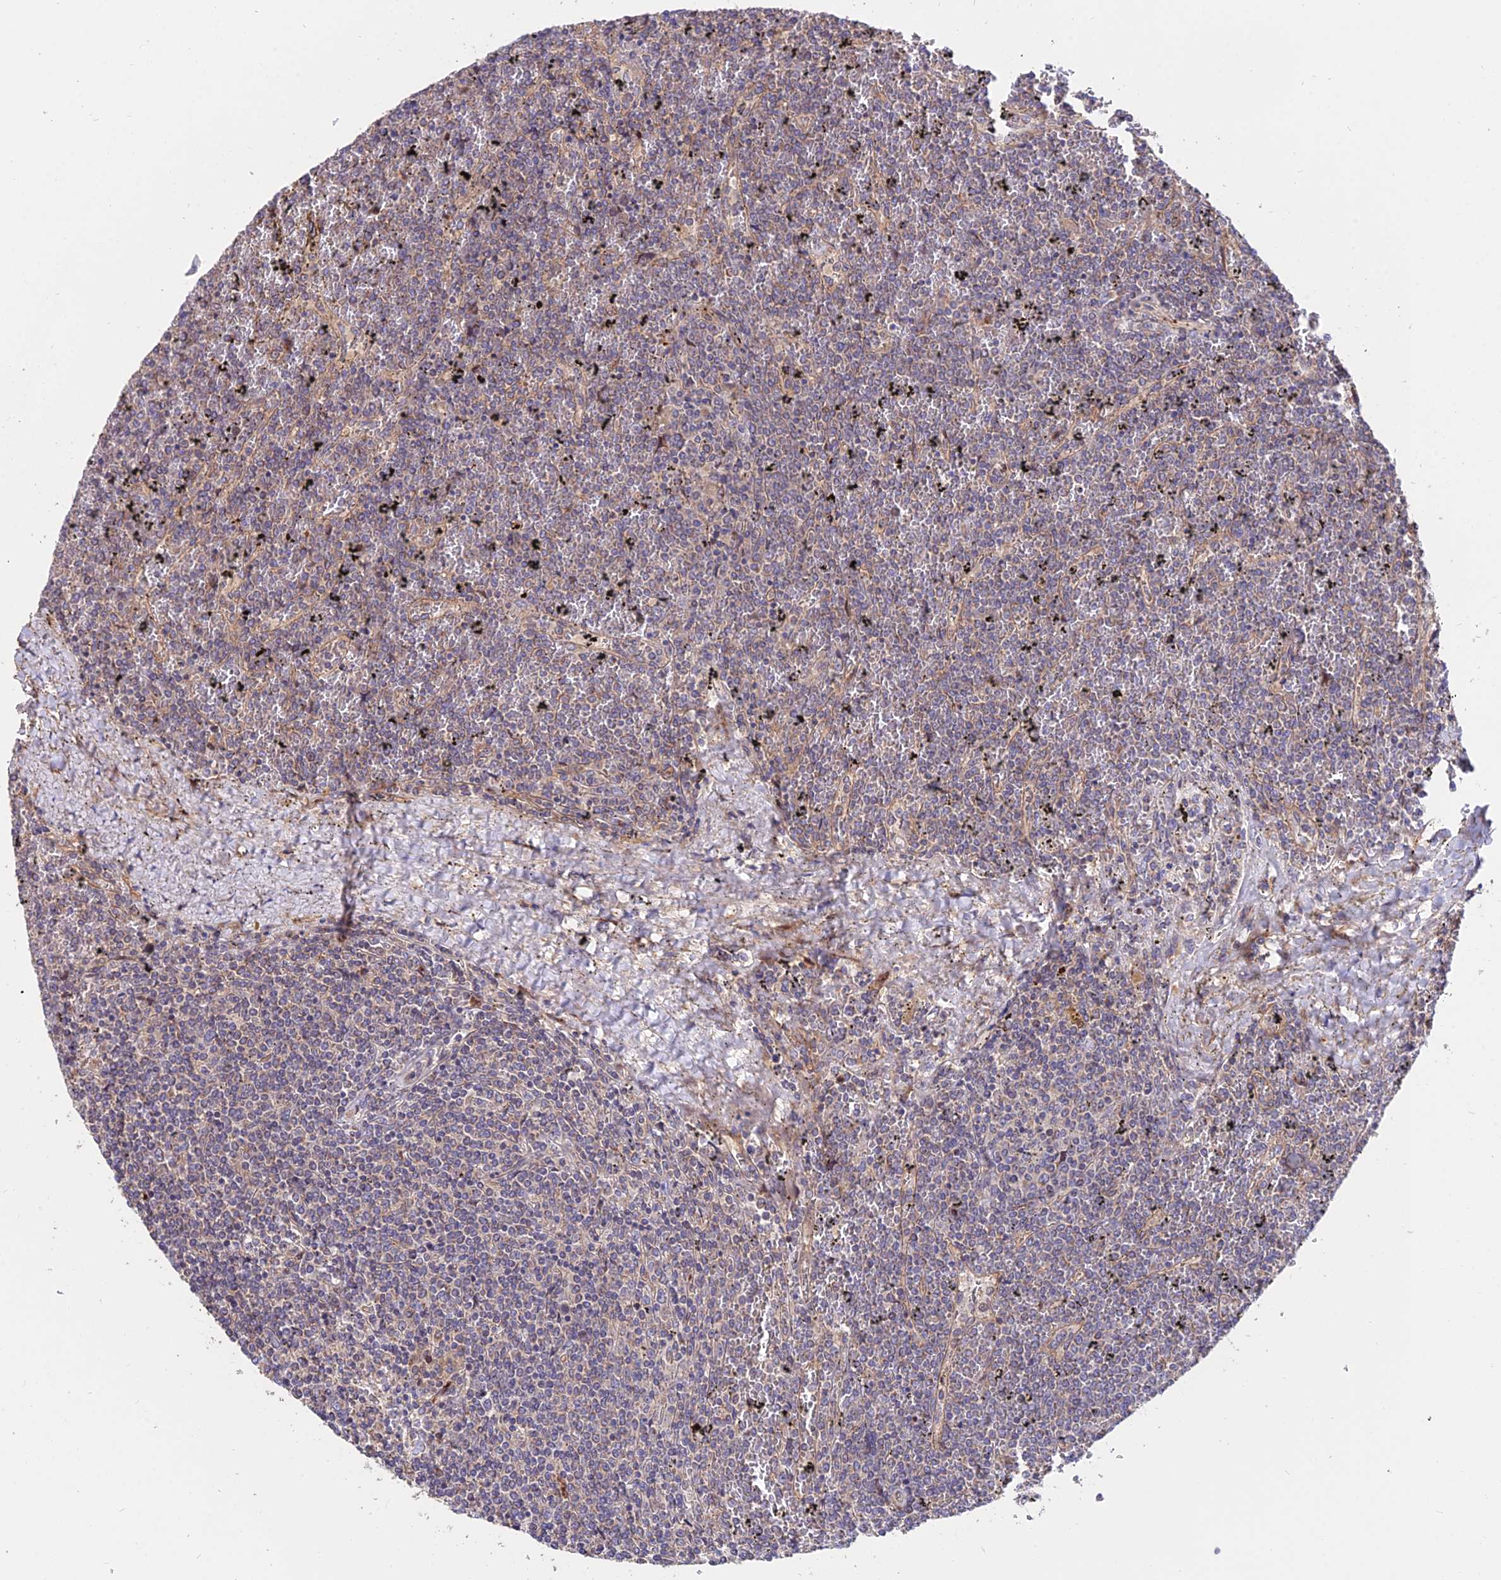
{"staining": {"intensity": "negative", "quantity": "none", "location": "none"}, "tissue": "lymphoma", "cell_type": "Tumor cells", "image_type": "cancer", "snomed": [{"axis": "morphology", "description": "Malignant lymphoma, non-Hodgkin's type, Low grade"}, {"axis": "topography", "description": "Spleen"}], "caption": "An immunohistochemistry (IHC) image of malignant lymphoma, non-Hodgkin's type (low-grade) is shown. There is no staining in tumor cells of malignant lymphoma, non-Hodgkin's type (low-grade).", "gene": "CDC37L1", "patient": {"sex": "female", "age": 19}}